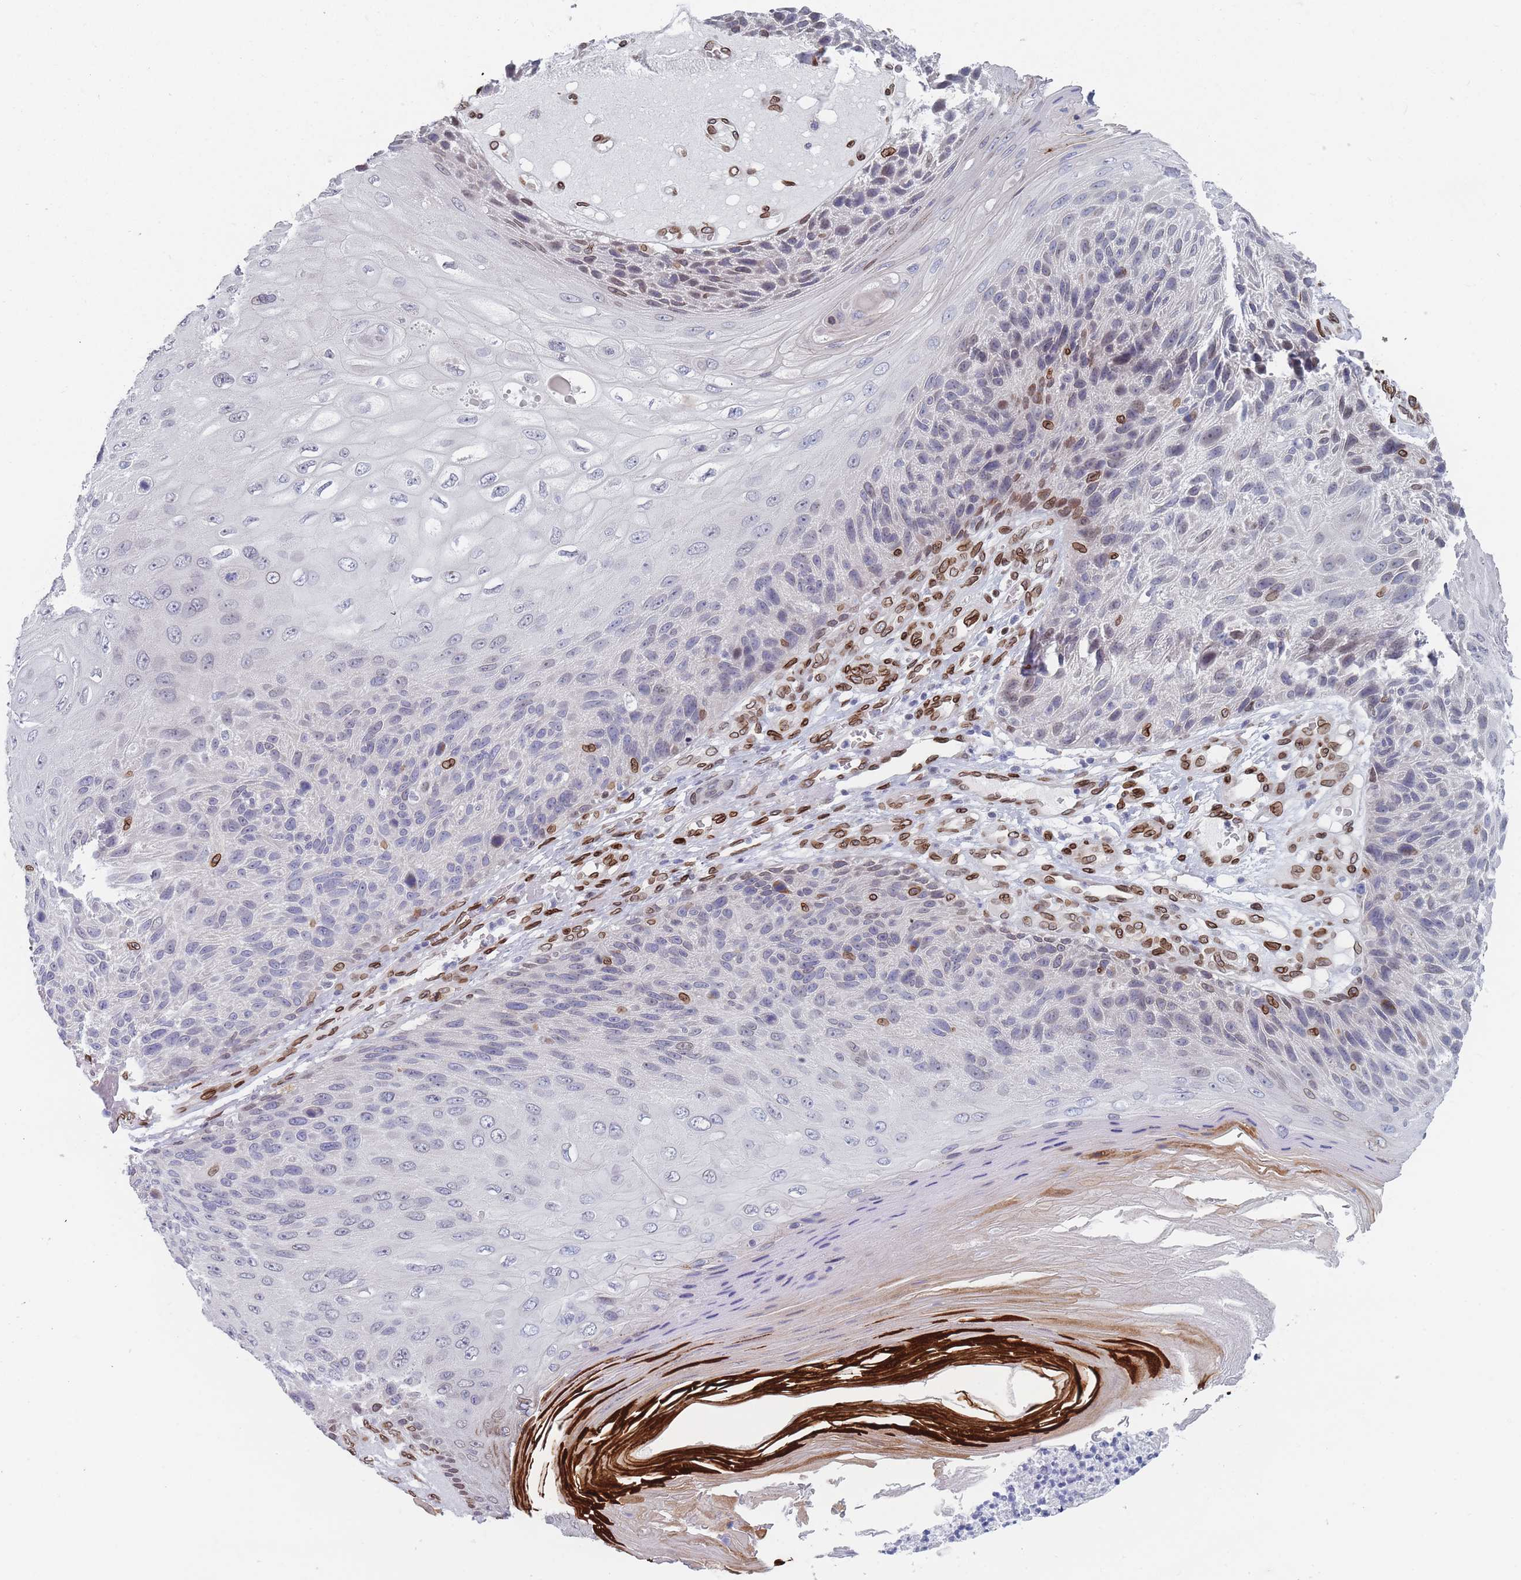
{"staining": {"intensity": "negative", "quantity": "none", "location": "none"}, "tissue": "skin cancer", "cell_type": "Tumor cells", "image_type": "cancer", "snomed": [{"axis": "morphology", "description": "Squamous cell carcinoma, NOS"}, {"axis": "topography", "description": "Skin"}], "caption": "This histopathology image is of squamous cell carcinoma (skin) stained with immunohistochemistry (IHC) to label a protein in brown with the nuclei are counter-stained blue. There is no positivity in tumor cells.", "gene": "ZBTB1", "patient": {"sex": "female", "age": 88}}